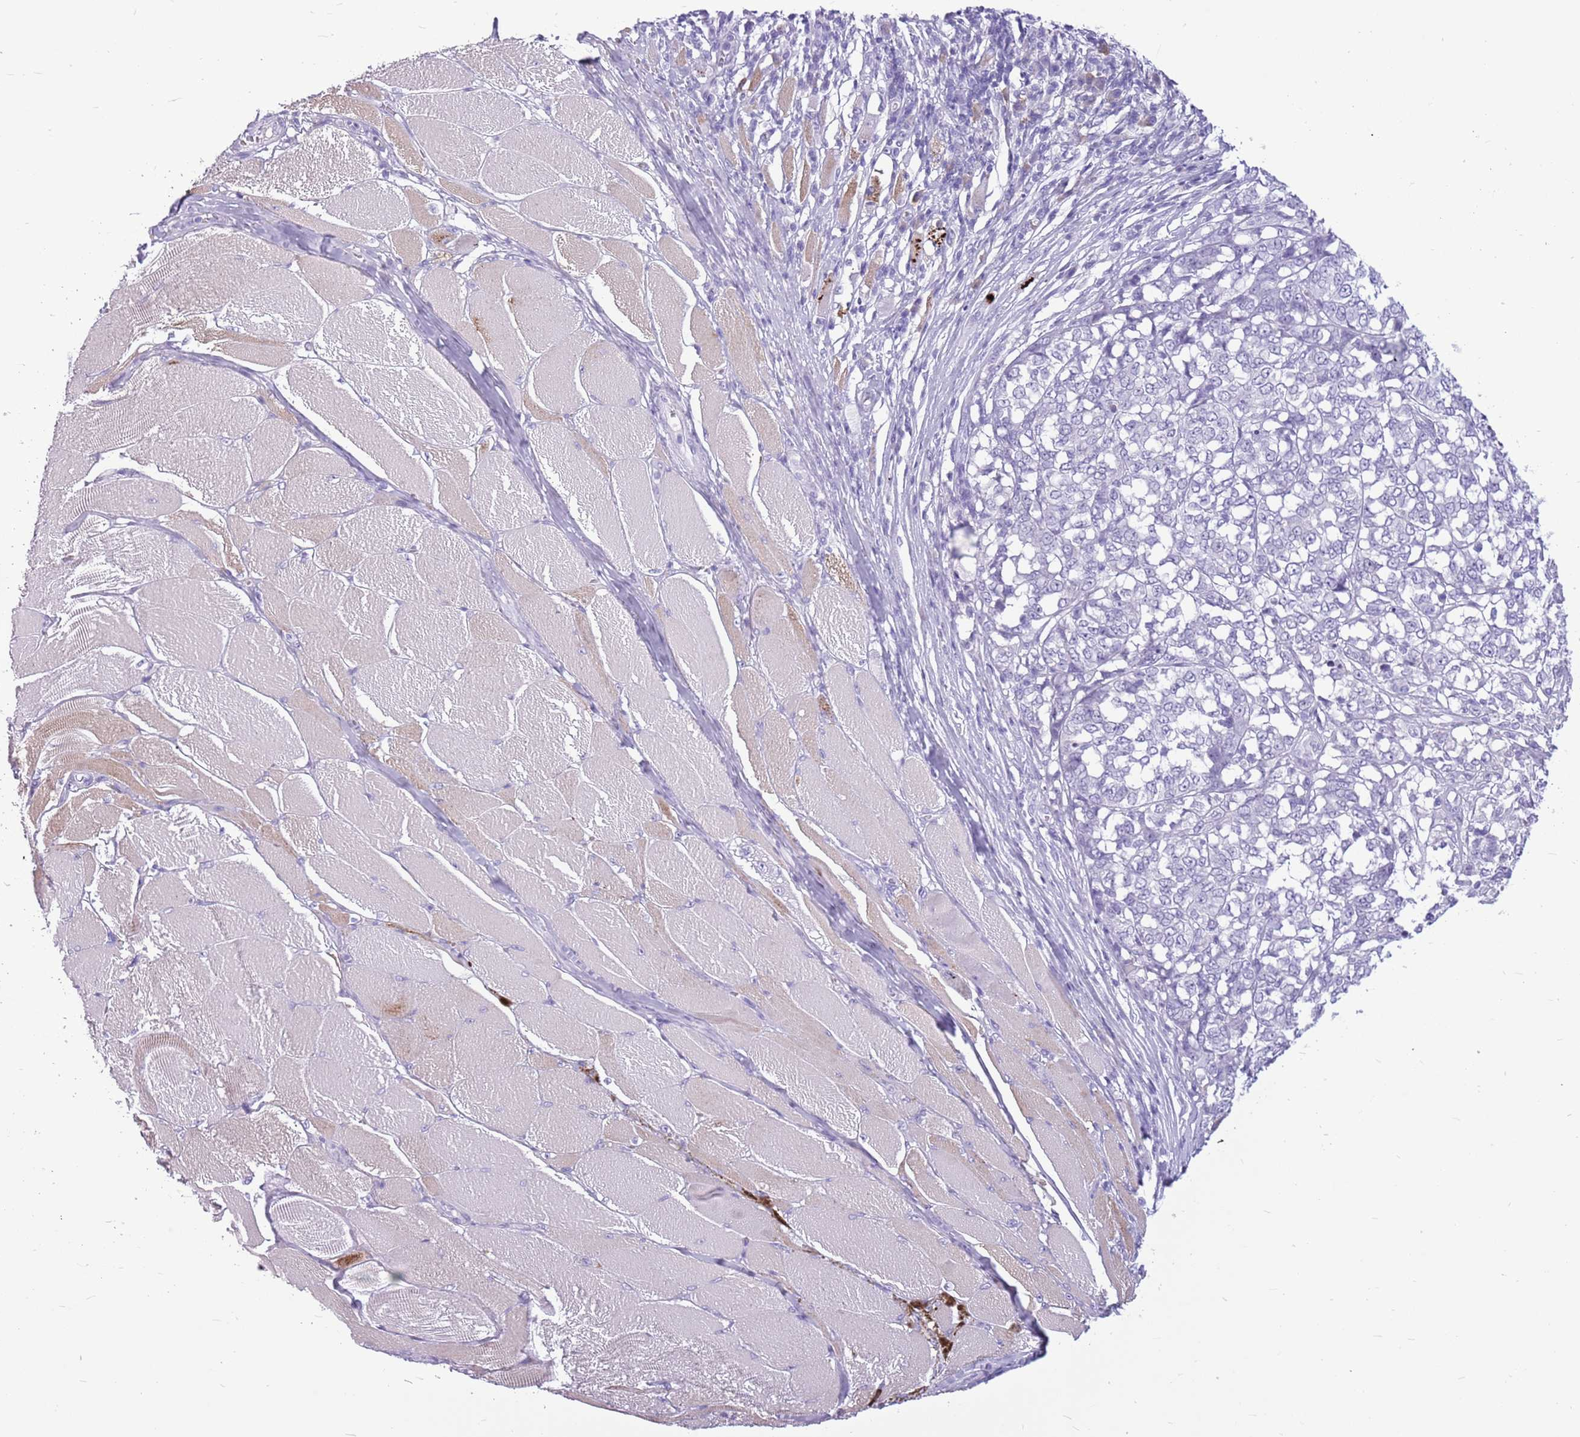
{"staining": {"intensity": "negative", "quantity": "none", "location": "none"}, "tissue": "melanoma", "cell_type": "Tumor cells", "image_type": "cancer", "snomed": [{"axis": "morphology", "description": "Malignant melanoma, NOS"}, {"axis": "topography", "description": "Skin"}], "caption": "Malignant melanoma was stained to show a protein in brown. There is no significant expression in tumor cells.", "gene": "ZNF425", "patient": {"sex": "female", "age": 72}}